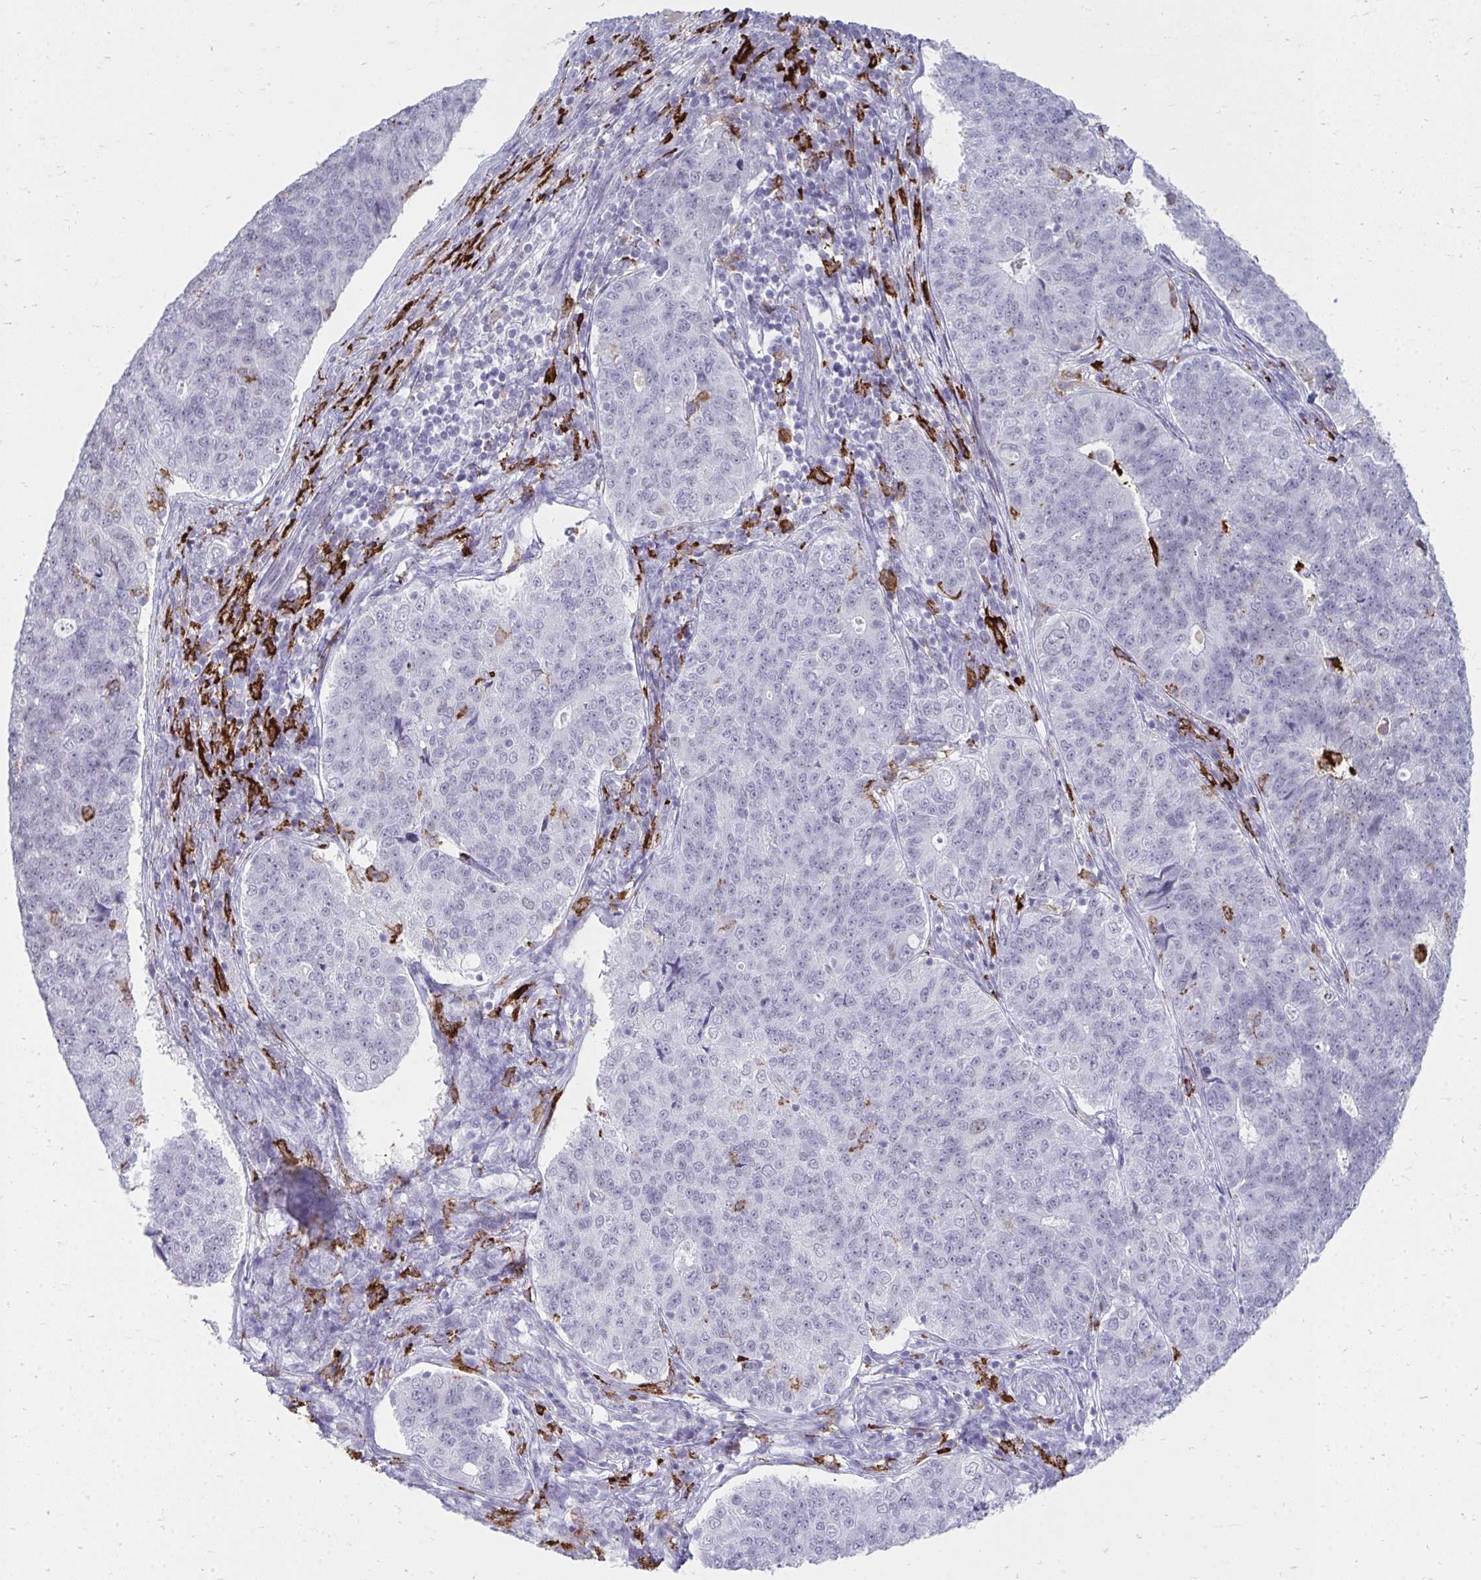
{"staining": {"intensity": "negative", "quantity": "none", "location": "none"}, "tissue": "endometrial cancer", "cell_type": "Tumor cells", "image_type": "cancer", "snomed": [{"axis": "morphology", "description": "Adenocarcinoma, NOS"}, {"axis": "topography", "description": "Endometrium"}], "caption": "A micrograph of human endometrial adenocarcinoma is negative for staining in tumor cells. The staining is performed using DAB (3,3'-diaminobenzidine) brown chromogen with nuclei counter-stained in using hematoxylin.", "gene": "CD163", "patient": {"sex": "female", "age": 43}}